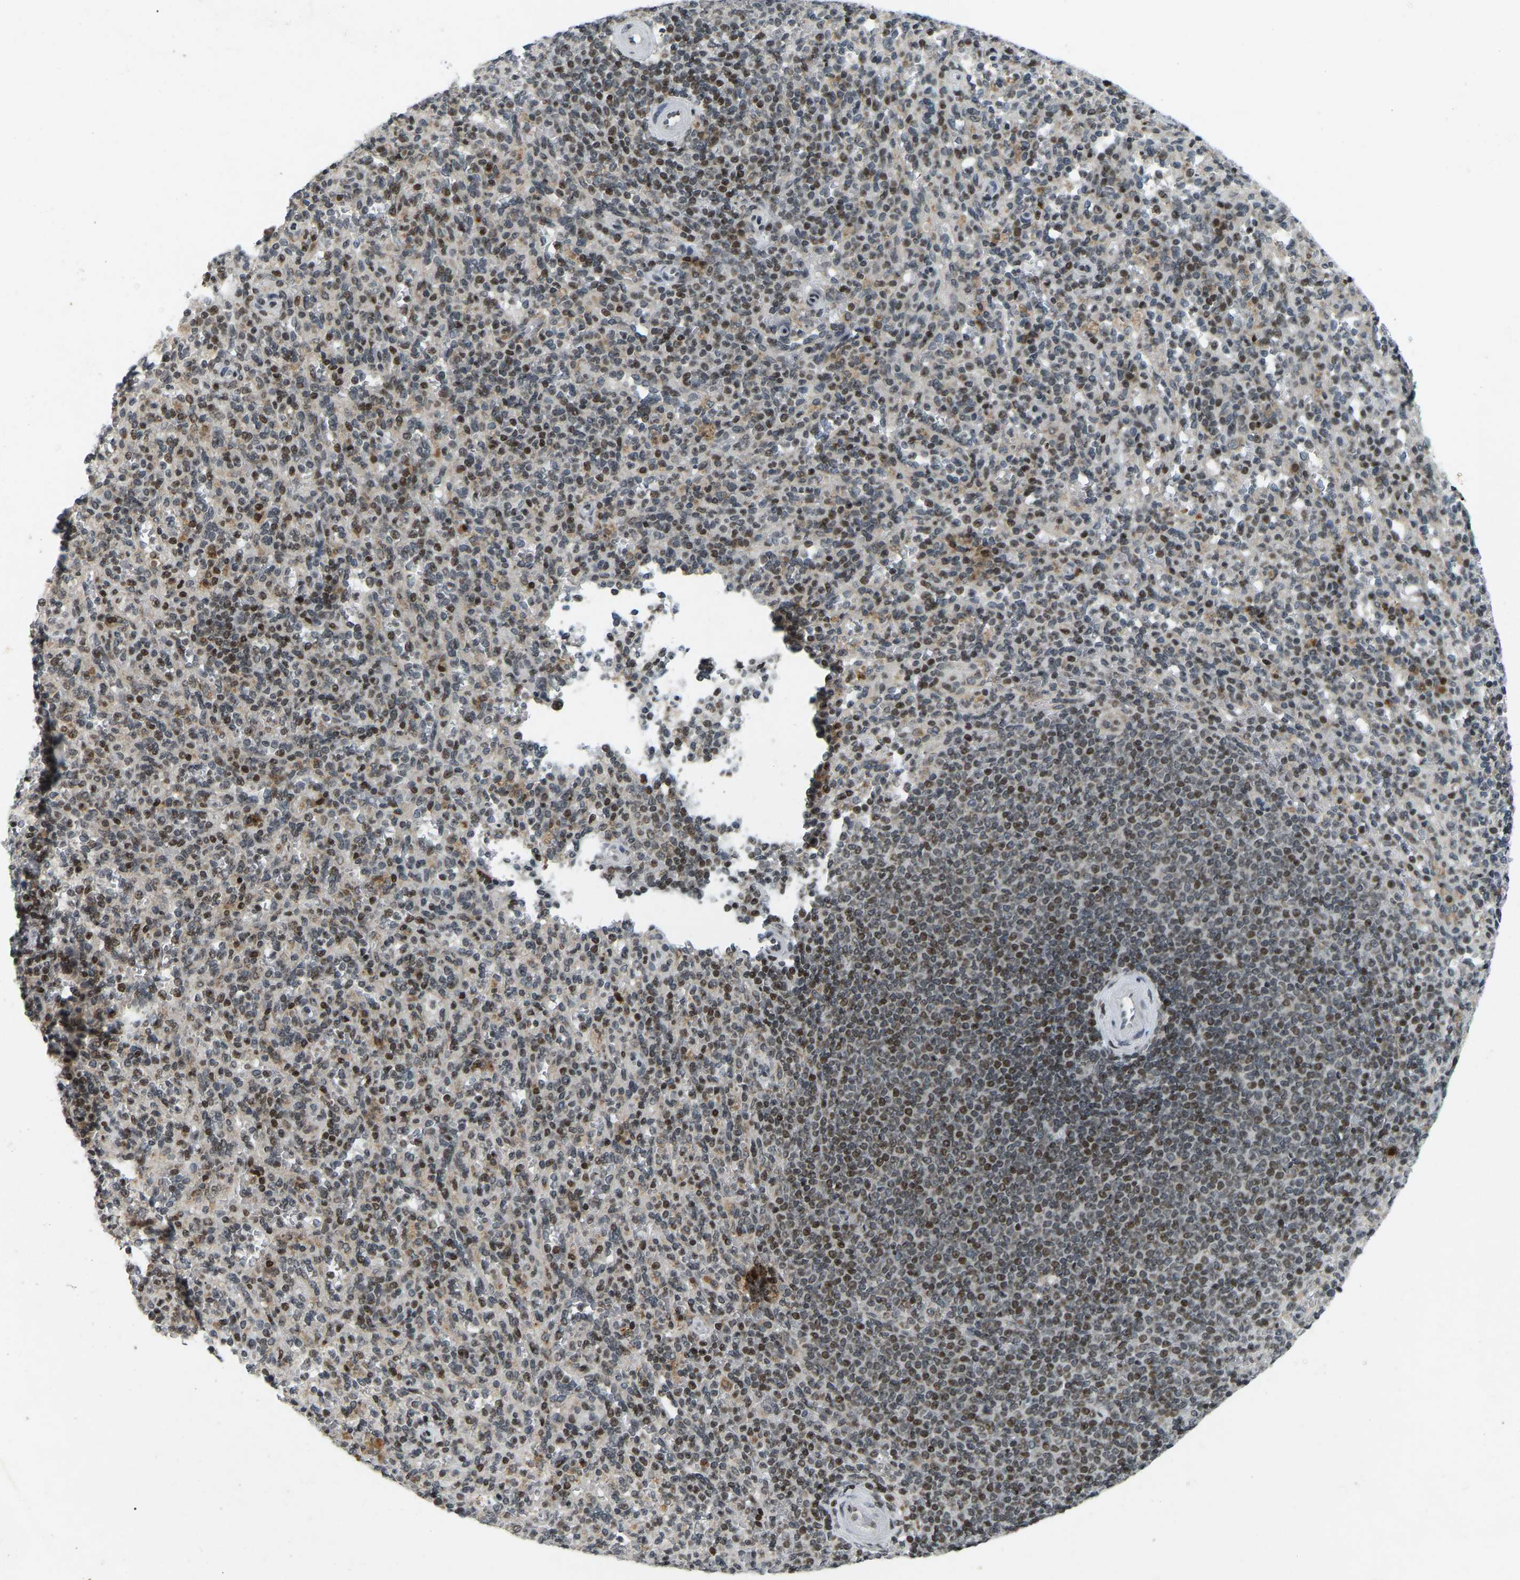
{"staining": {"intensity": "moderate", "quantity": "25%-75%", "location": "nuclear"}, "tissue": "spleen", "cell_type": "Cells in red pulp", "image_type": "normal", "snomed": [{"axis": "morphology", "description": "Normal tissue, NOS"}, {"axis": "topography", "description": "Spleen"}], "caption": "A micrograph of spleen stained for a protein reveals moderate nuclear brown staining in cells in red pulp.", "gene": "ENSG00000283765", "patient": {"sex": "male", "age": 36}}